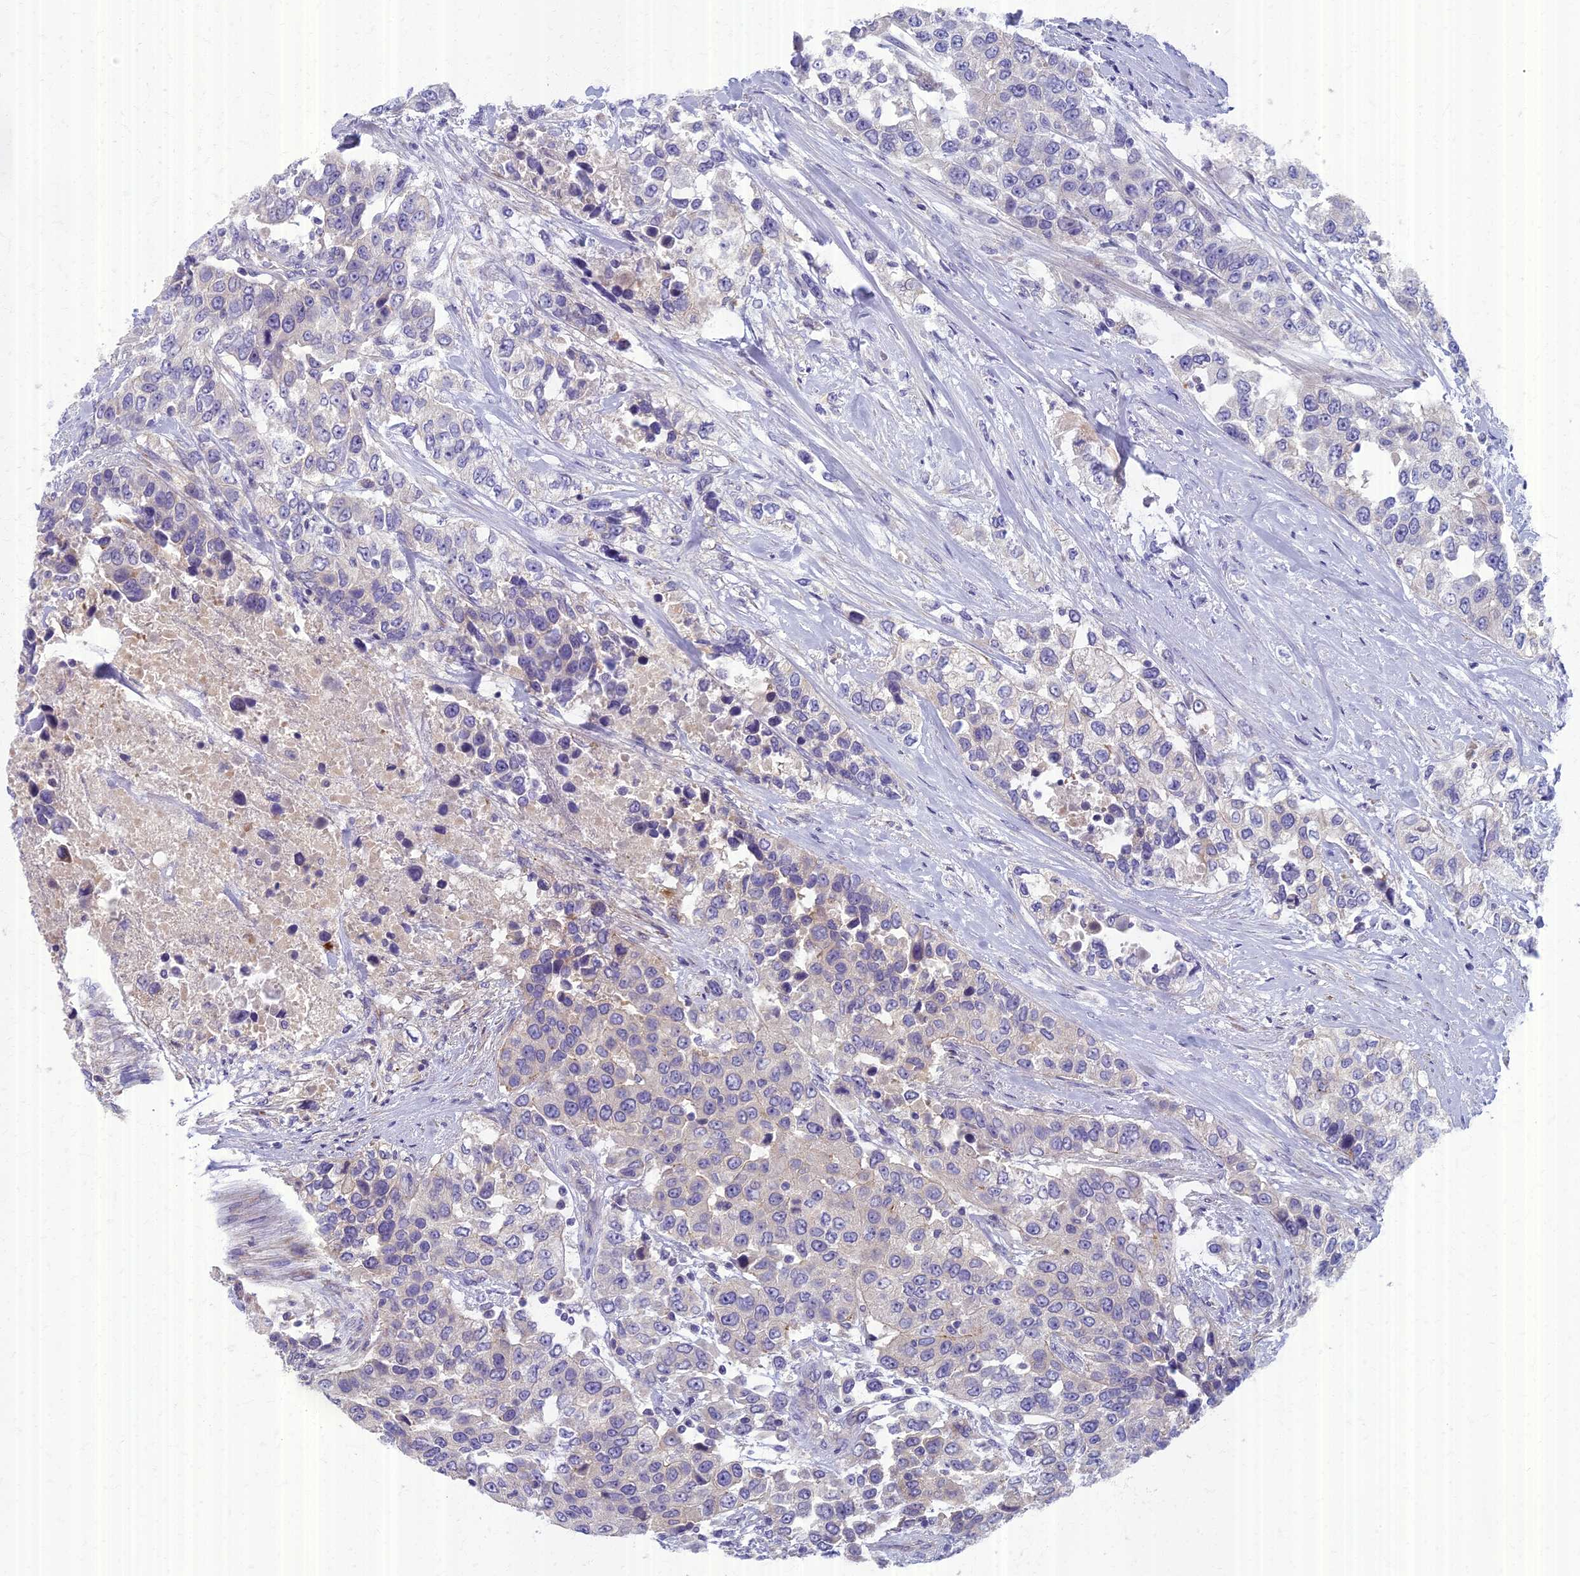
{"staining": {"intensity": "negative", "quantity": "none", "location": "none"}, "tissue": "urothelial cancer", "cell_type": "Tumor cells", "image_type": "cancer", "snomed": [{"axis": "morphology", "description": "Urothelial carcinoma, High grade"}, {"axis": "topography", "description": "Urinary bladder"}], "caption": "An image of urothelial cancer stained for a protein shows no brown staining in tumor cells. The staining was performed using DAB to visualize the protein expression in brown, while the nuclei were stained in blue with hematoxylin (Magnification: 20x).", "gene": "AP4E1", "patient": {"sex": "female", "age": 80}}